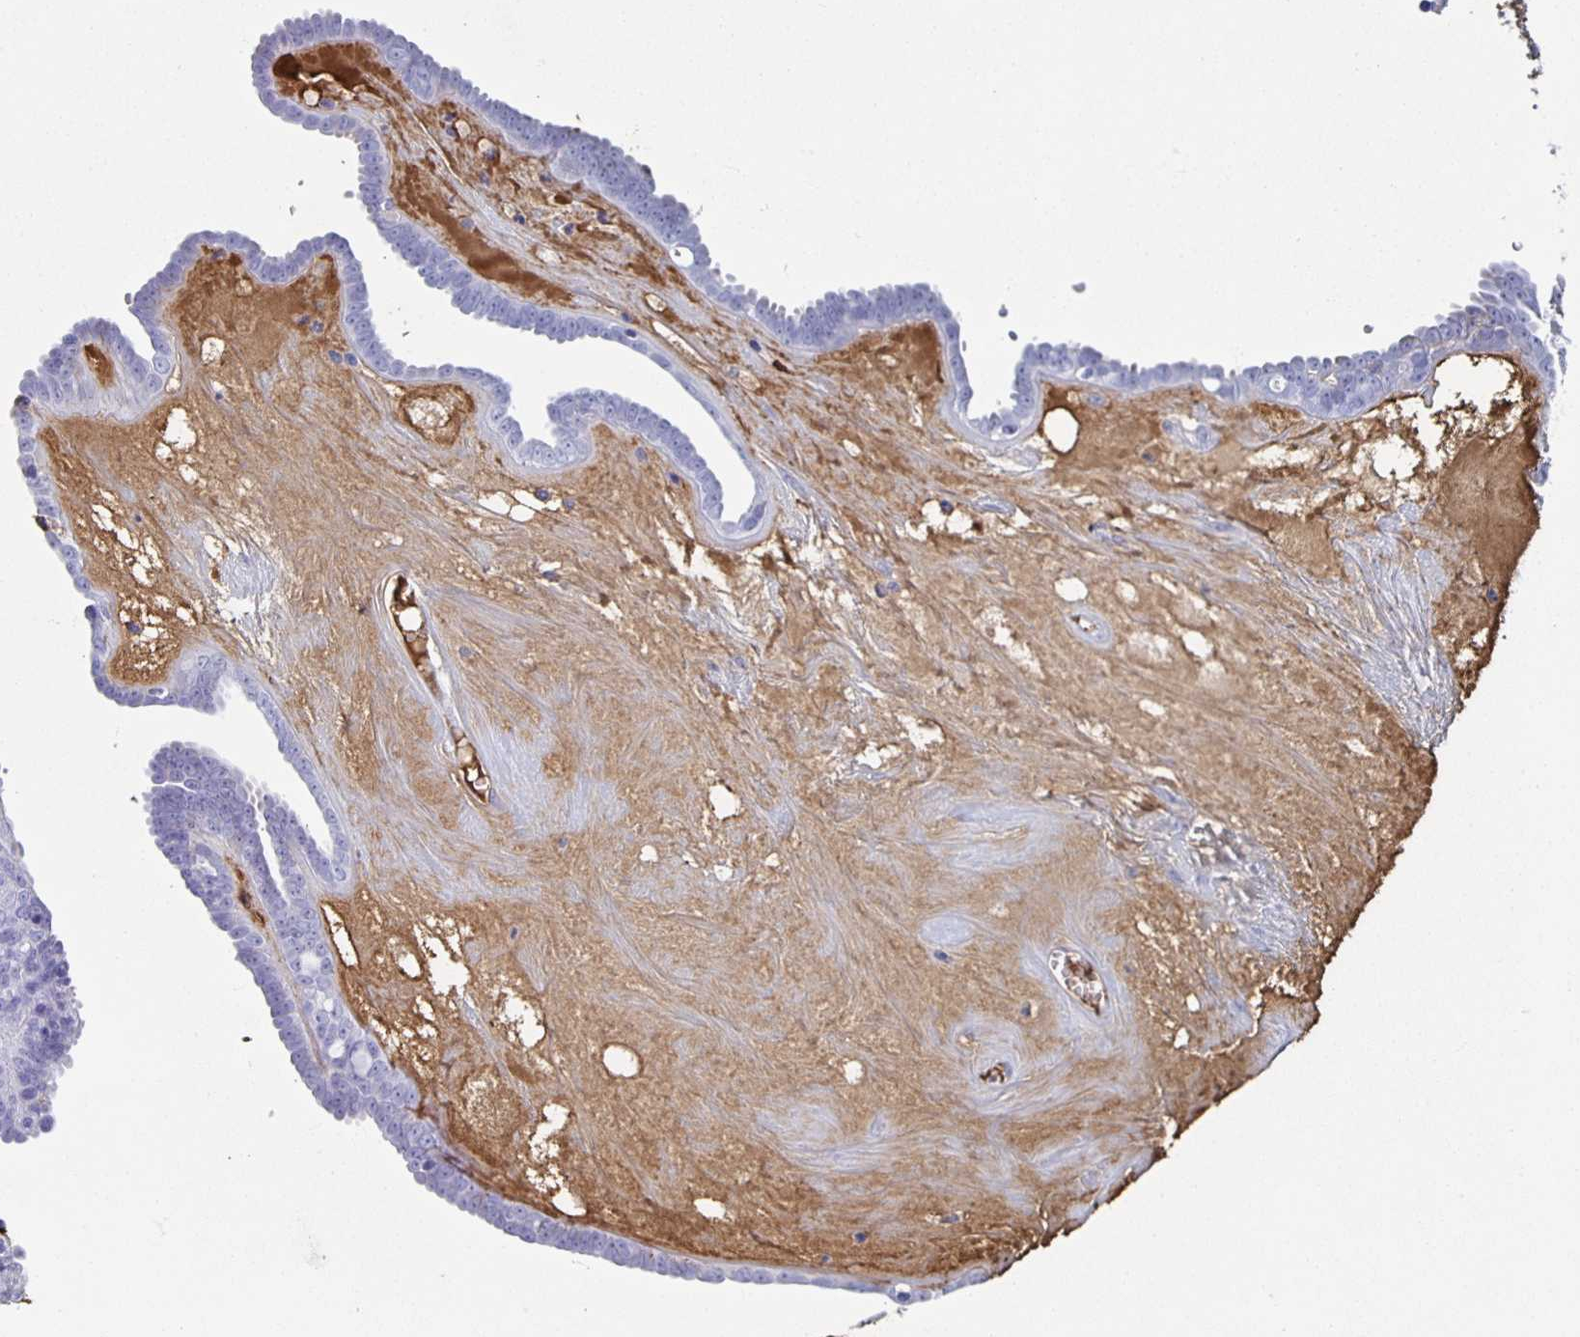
{"staining": {"intensity": "negative", "quantity": "none", "location": "none"}, "tissue": "ovarian cancer", "cell_type": "Tumor cells", "image_type": "cancer", "snomed": [{"axis": "morphology", "description": "Cystadenocarcinoma, serous, NOS"}, {"axis": "topography", "description": "Ovary"}], "caption": "A histopathology image of human ovarian cancer is negative for staining in tumor cells.", "gene": "FGA", "patient": {"sex": "female", "age": 71}}